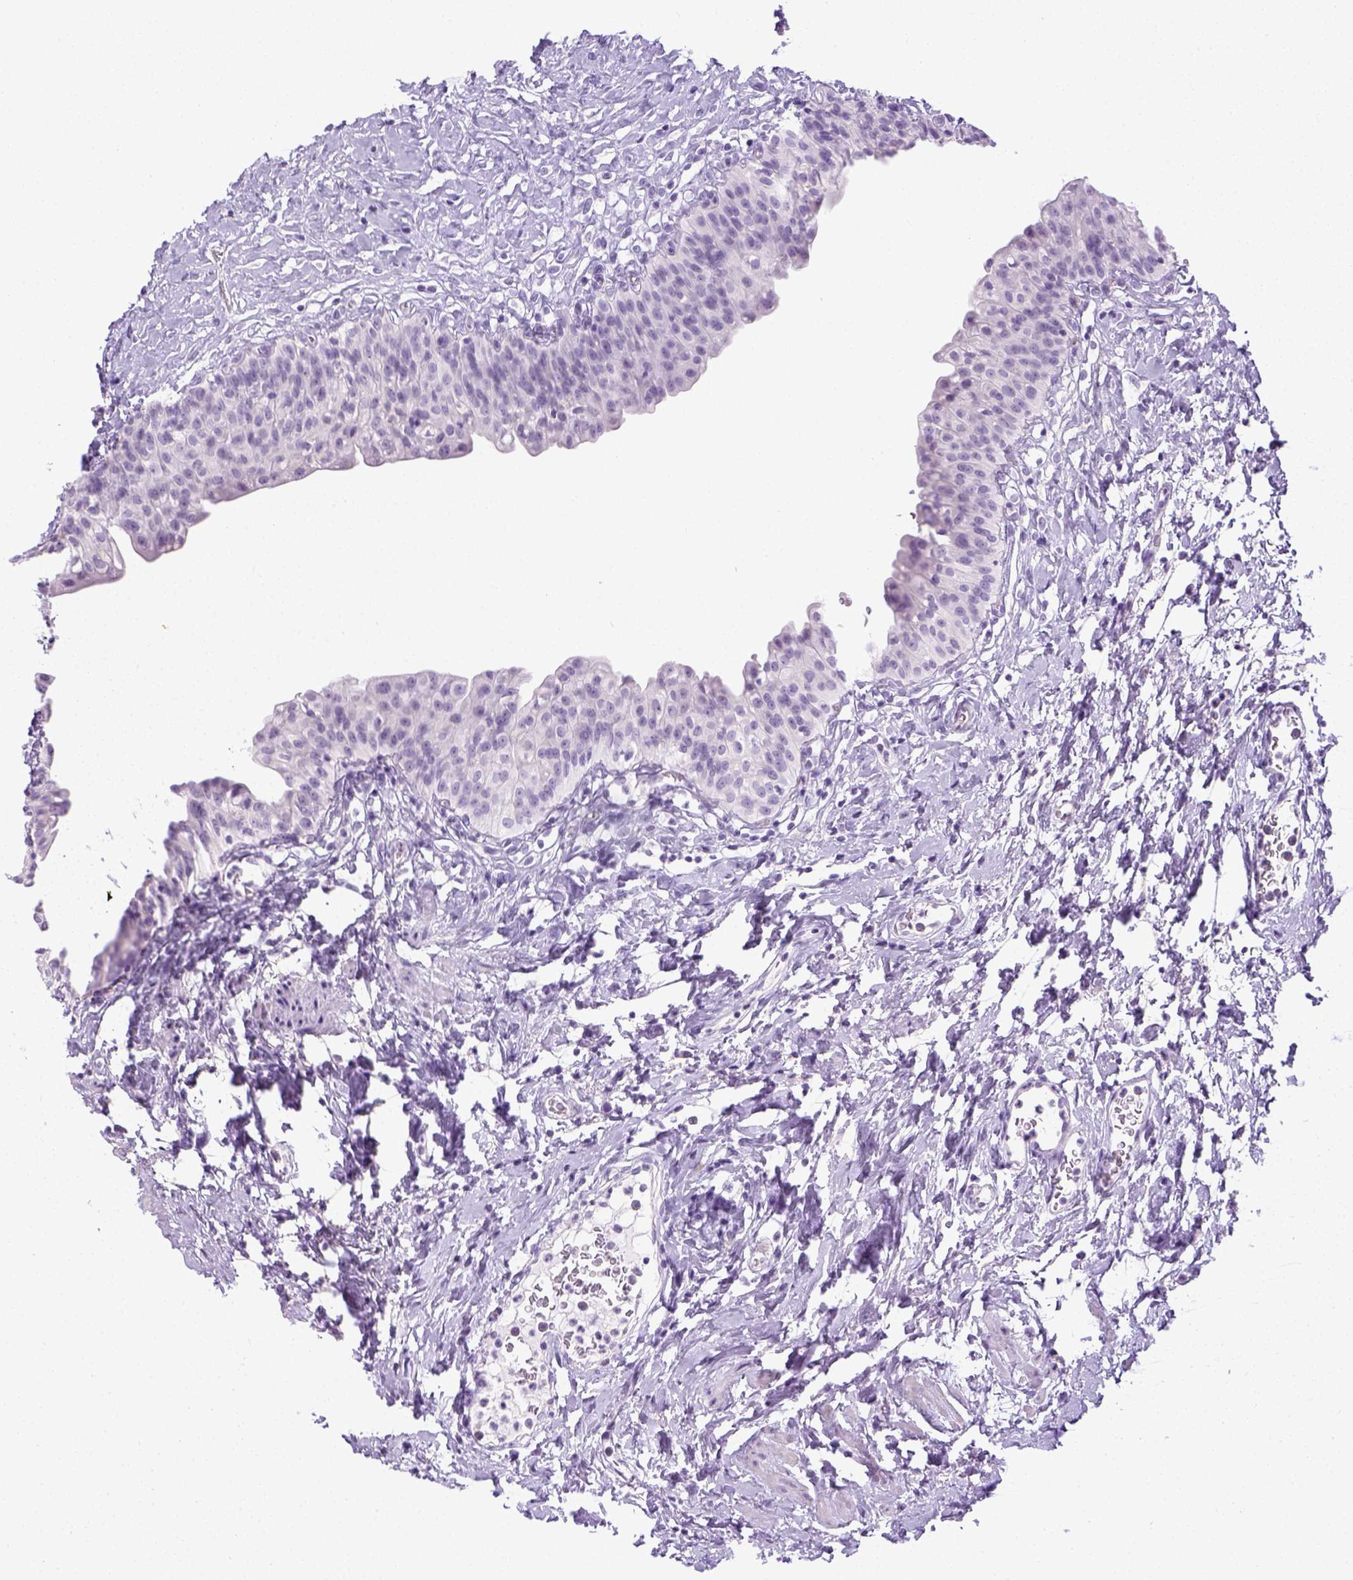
{"staining": {"intensity": "negative", "quantity": "none", "location": "none"}, "tissue": "urinary bladder", "cell_type": "Urothelial cells", "image_type": "normal", "snomed": [{"axis": "morphology", "description": "Normal tissue, NOS"}, {"axis": "topography", "description": "Urinary bladder"}], "caption": "IHC micrograph of unremarkable urinary bladder stained for a protein (brown), which reveals no positivity in urothelial cells.", "gene": "LGSN", "patient": {"sex": "male", "age": 76}}